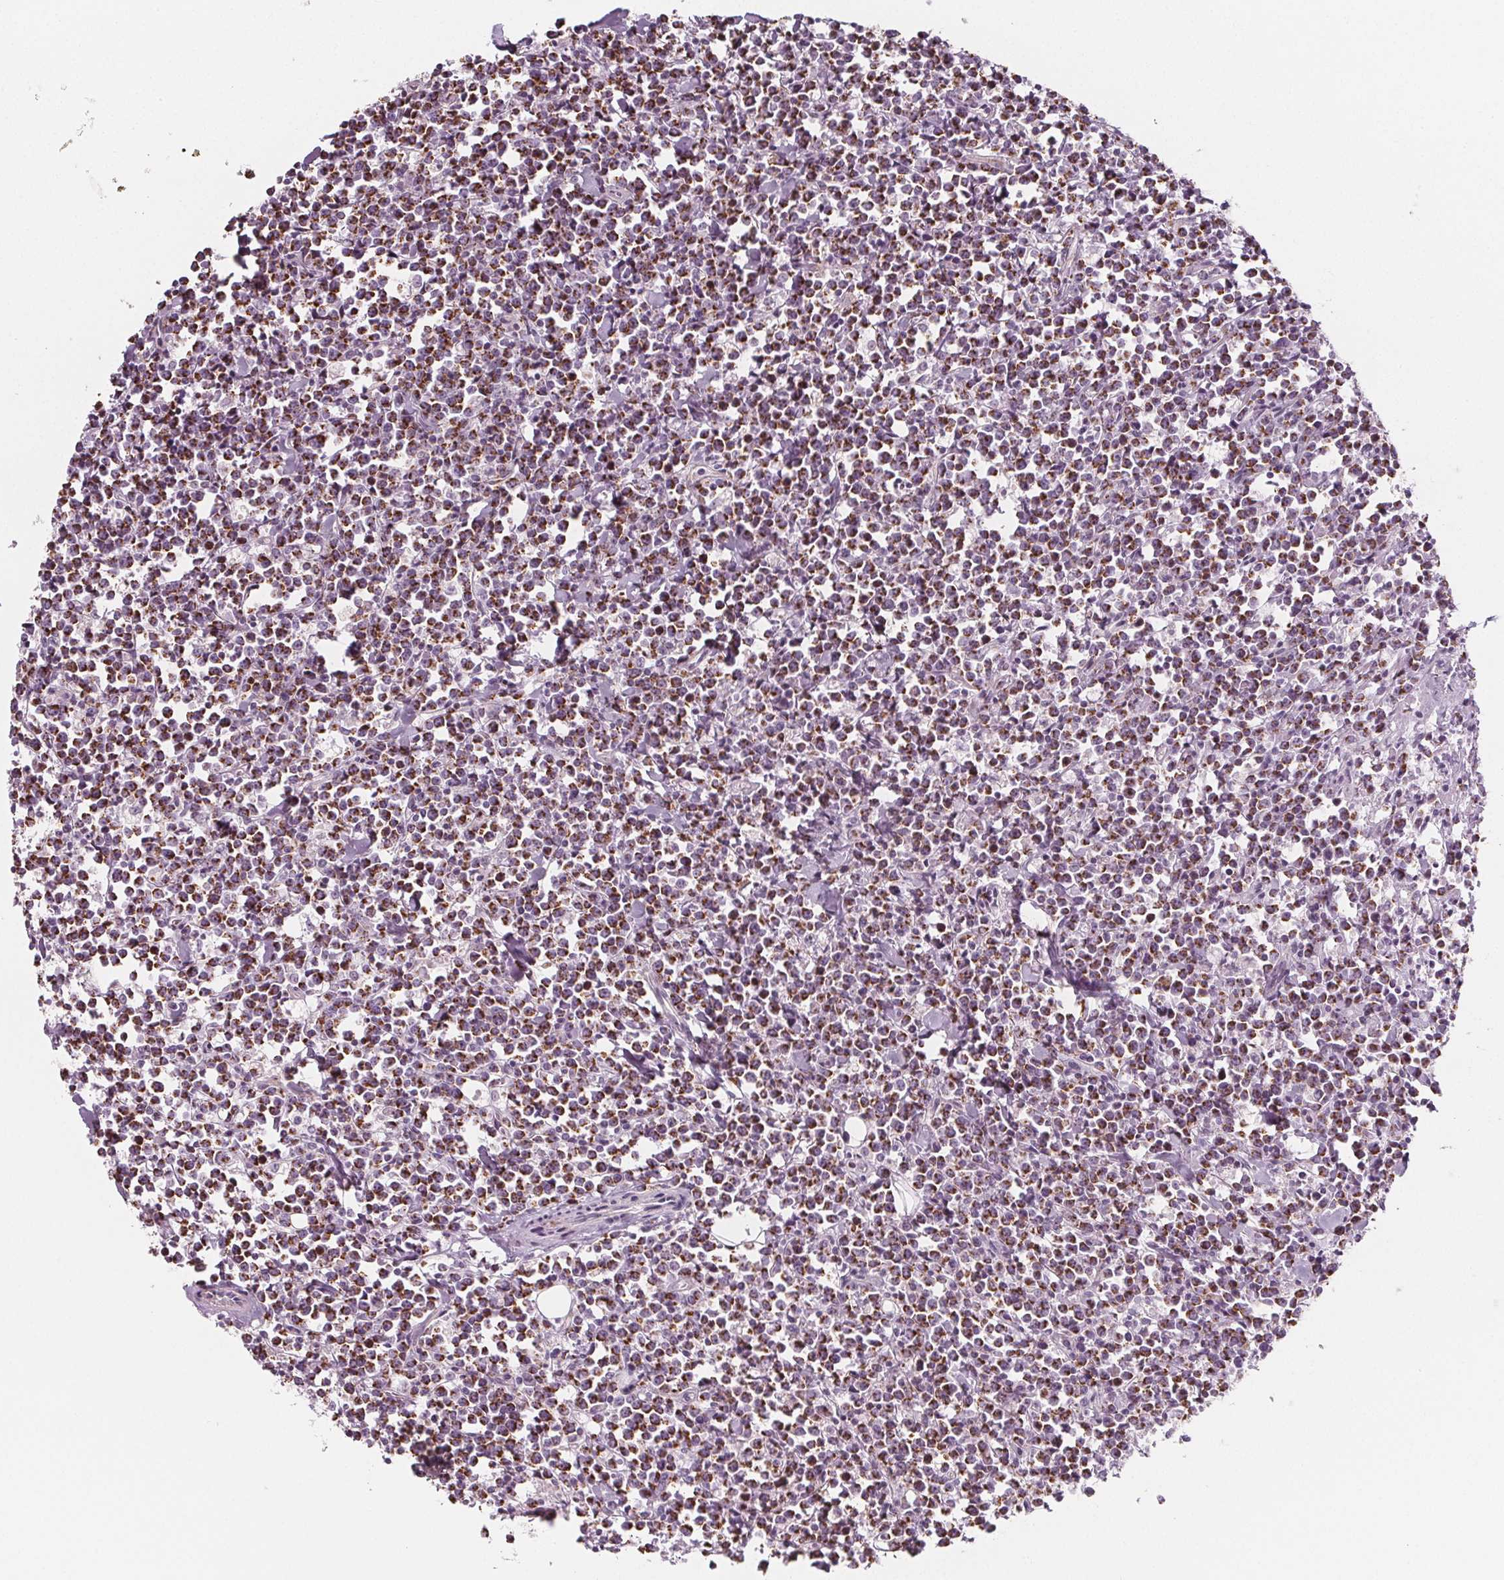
{"staining": {"intensity": "weak", "quantity": "25%-75%", "location": "cytoplasmic/membranous"}, "tissue": "lymphoma", "cell_type": "Tumor cells", "image_type": "cancer", "snomed": [{"axis": "morphology", "description": "Malignant lymphoma, non-Hodgkin's type, High grade"}, {"axis": "topography", "description": "Small intestine"}], "caption": "Lymphoma tissue displays weak cytoplasmic/membranous staining in approximately 25%-75% of tumor cells (Brightfield microscopy of DAB IHC at high magnification).", "gene": "IL17C", "patient": {"sex": "female", "age": 56}}